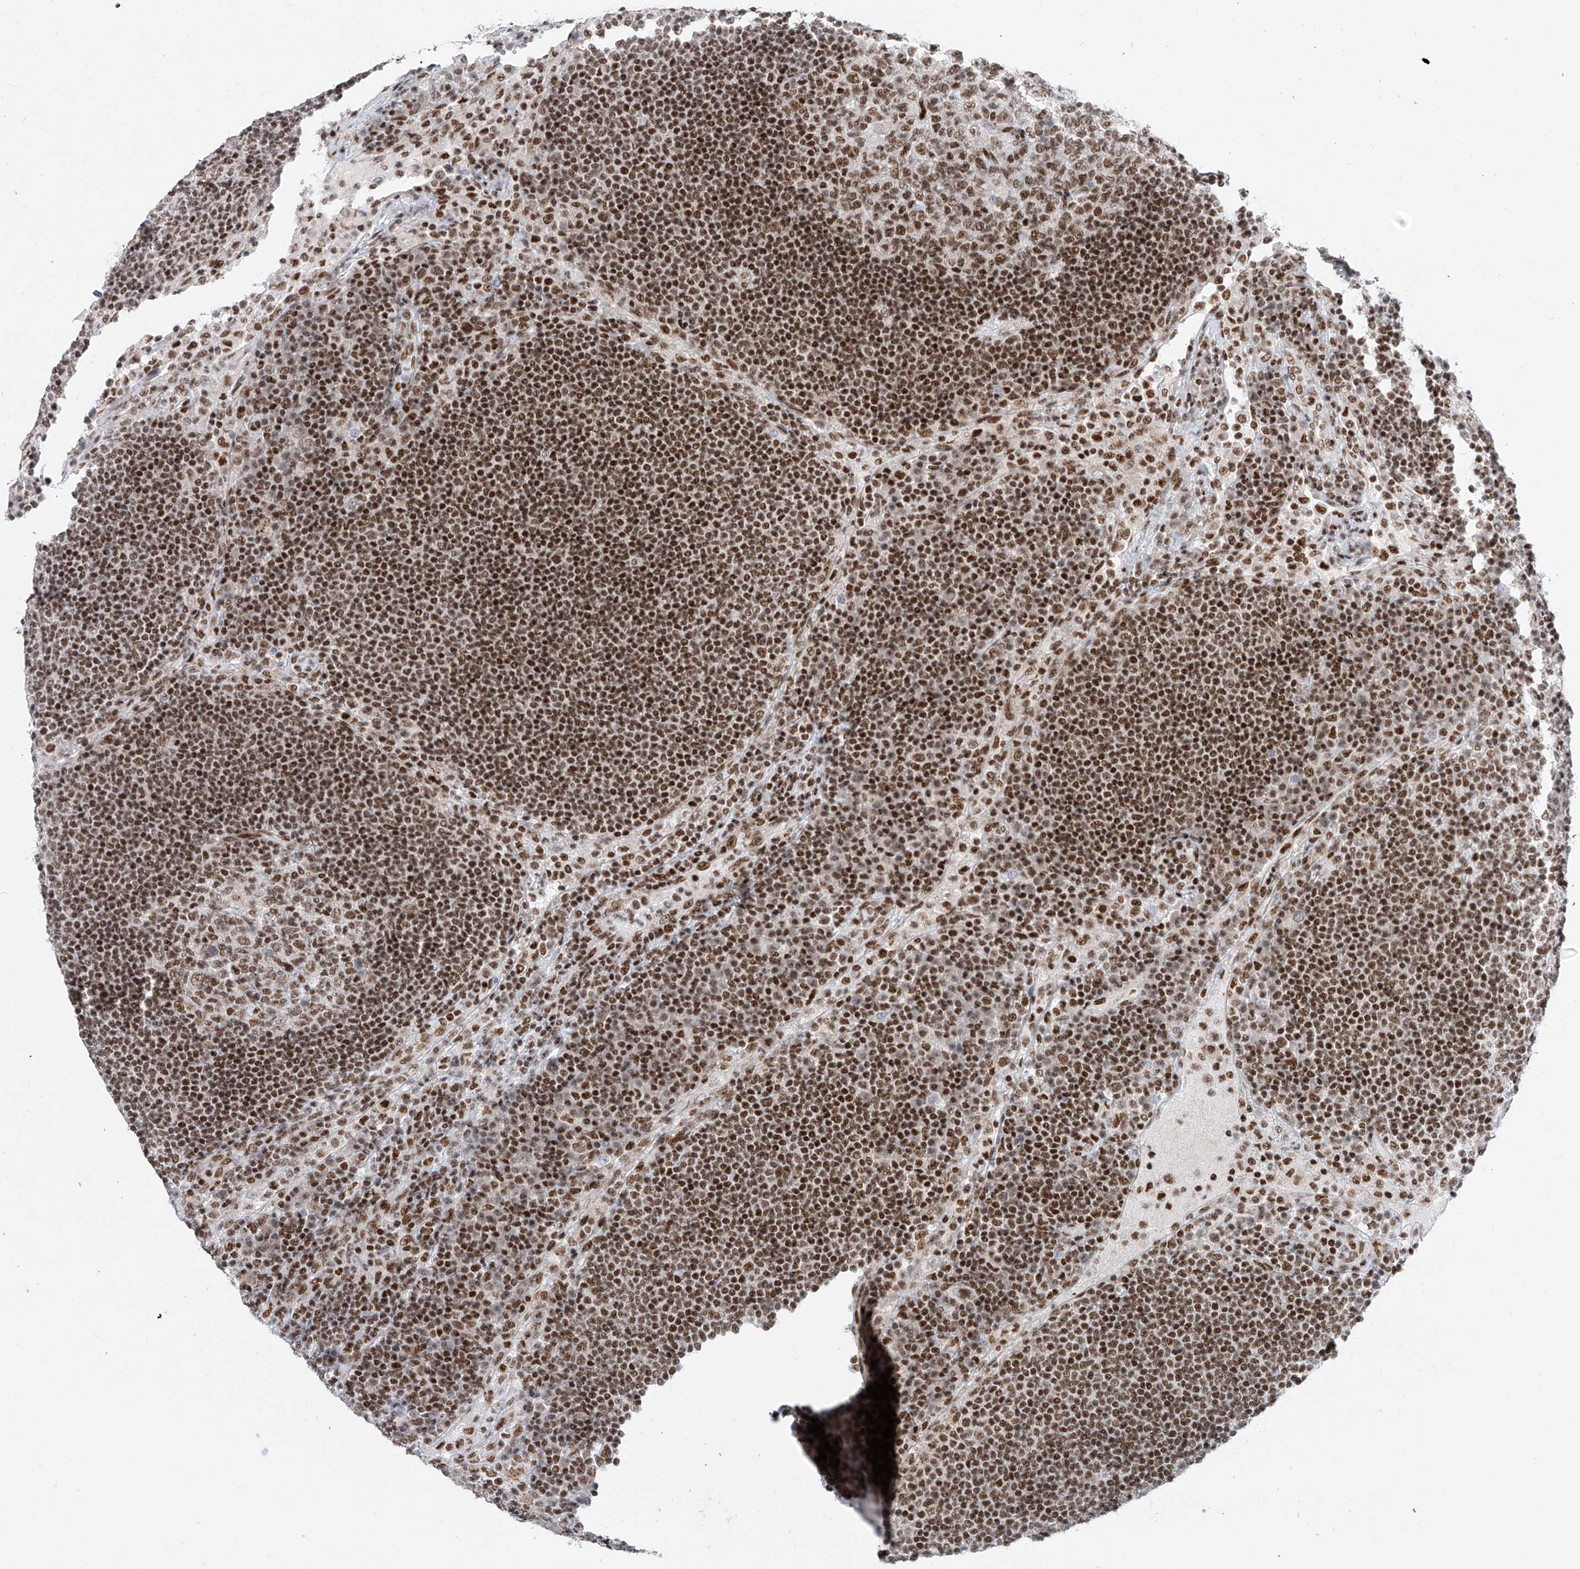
{"staining": {"intensity": "moderate", "quantity": ">75%", "location": "nuclear"}, "tissue": "lymph node", "cell_type": "Germinal center cells", "image_type": "normal", "snomed": [{"axis": "morphology", "description": "Normal tissue, NOS"}, {"axis": "topography", "description": "Lymph node"}], "caption": "Immunohistochemistry (IHC) image of normal lymph node: lymph node stained using immunohistochemistry (IHC) displays medium levels of moderate protein expression localized specifically in the nuclear of germinal center cells, appearing as a nuclear brown color.", "gene": "TAF4", "patient": {"sex": "female", "age": 53}}